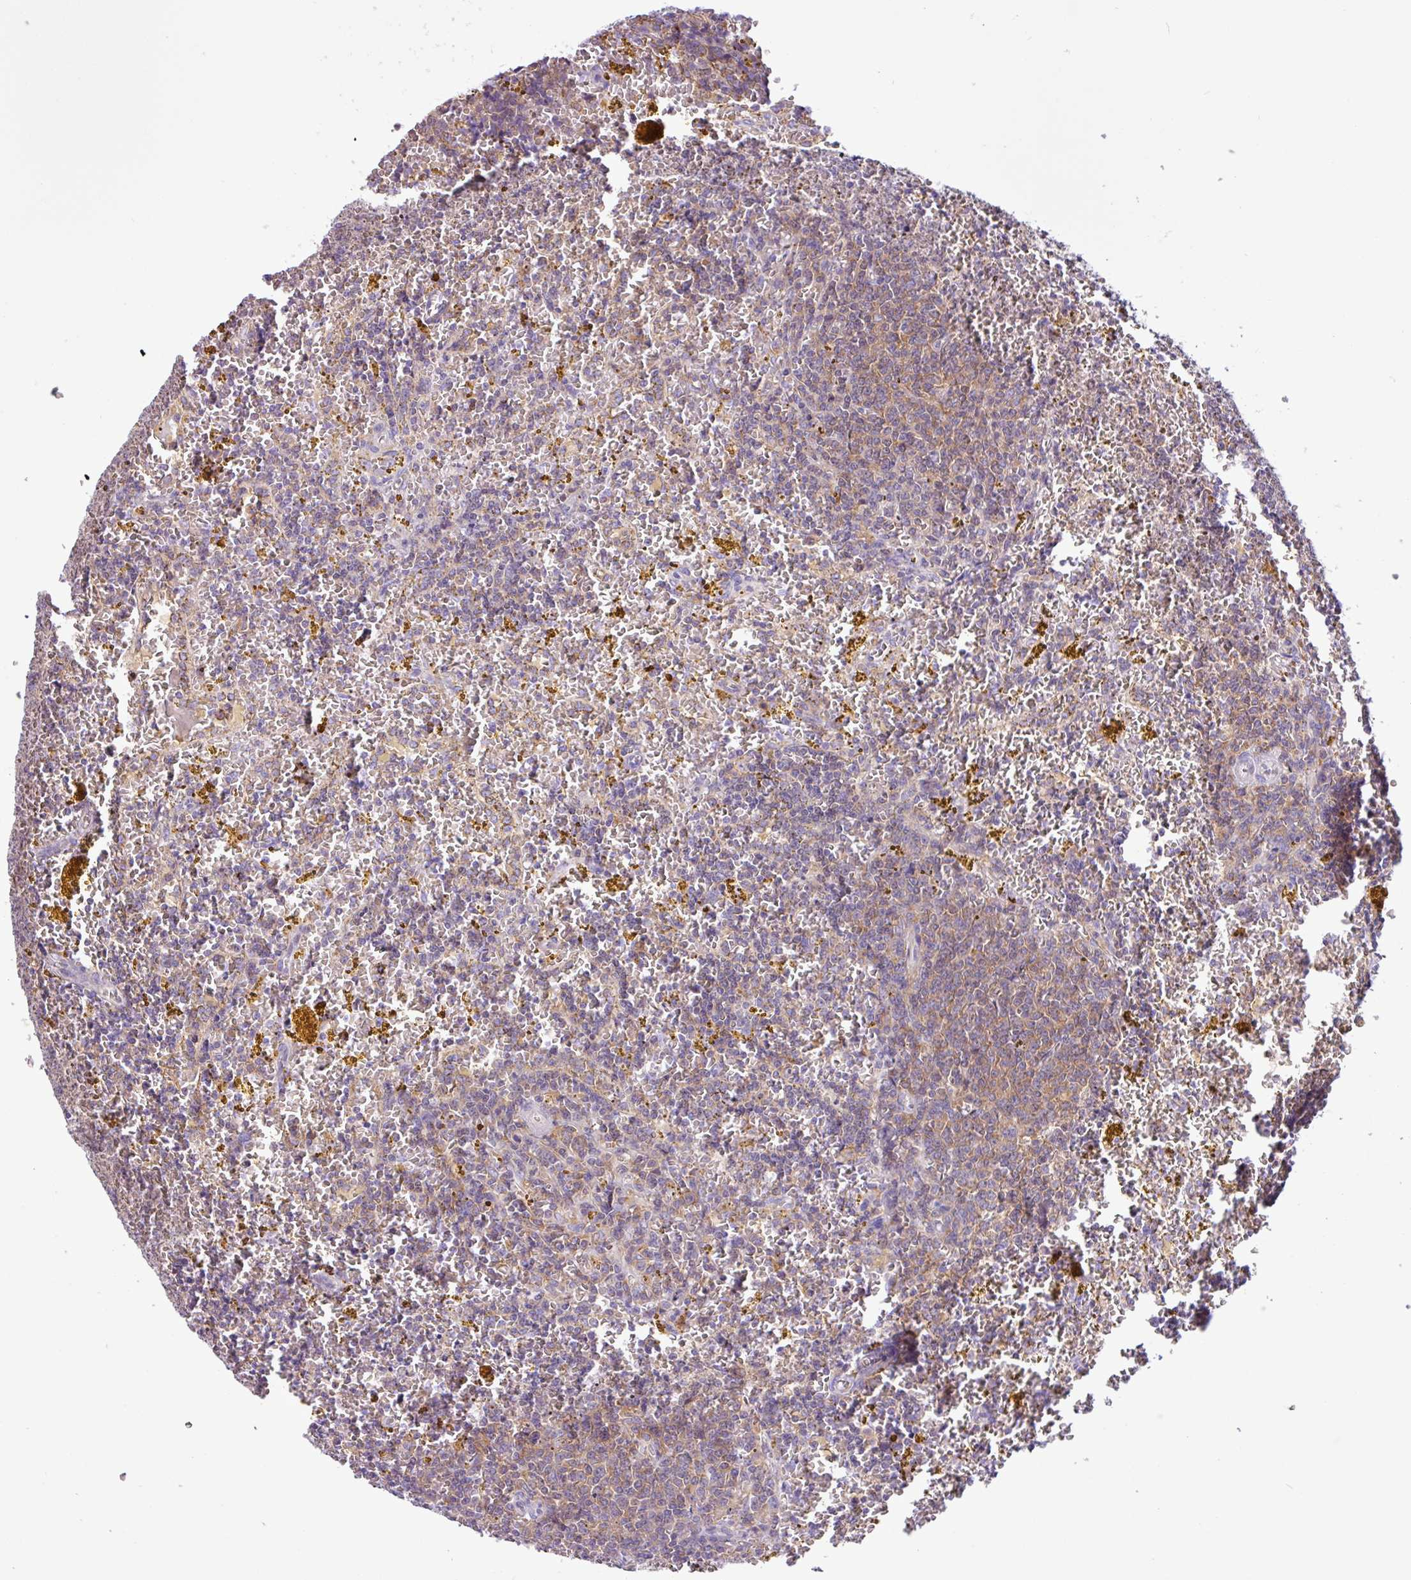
{"staining": {"intensity": "moderate", "quantity": "25%-75%", "location": "cytoplasmic/membranous"}, "tissue": "lymphoma", "cell_type": "Tumor cells", "image_type": "cancer", "snomed": [{"axis": "morphology", "description": "Malignant lymphoma, non-Hodgkin's type, Low grade"}, {"axis": "topography", "description": "Spleen"}, {"axis": "topography", "description": "Lymph node"}], "caption": "Human malignant lymphoma, non-Hodgkin's type (low-grade) stained for a protein (brown) shows moderate cytoplasmic/membranous positive positivity in about 25%-75% of tumor cells.", "gene": "ACTR3", "patient": {"sex": "female", "age": 66}}